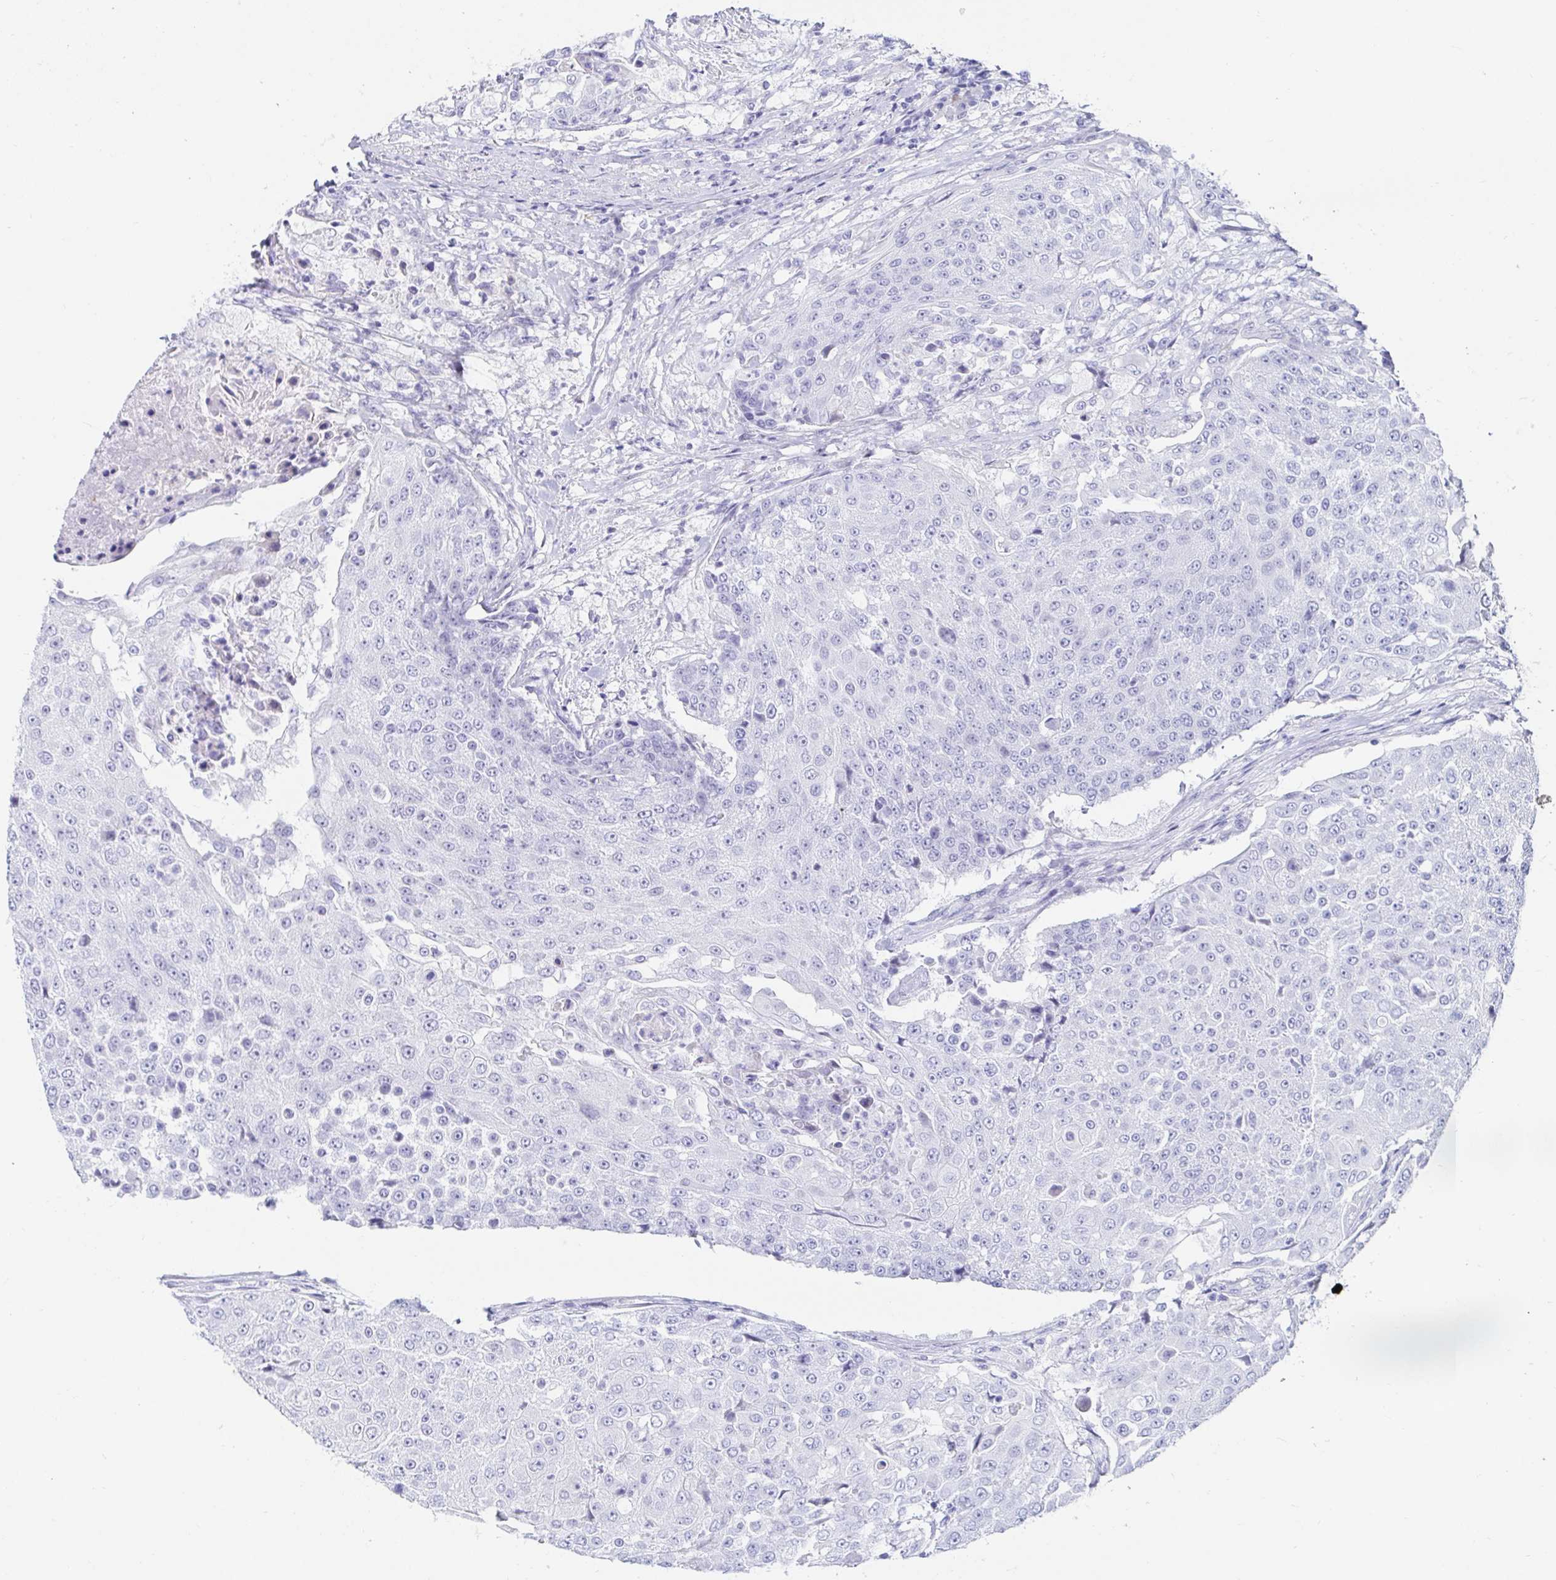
{"staining": {"intensity": "negative", "quantity": "none", "location": "none"}, "tissue": "urothelial cancer", "cell_type": "Tumor cells", "image_type": "cancer", "snomed": [{"axis": "morphology", "description": "Urothelial carcinoma, High grade"}, {"axis": "topography", "description": "Urinary bladder"}], "caption": "This is a micrograph of immunohistochemistry (IHC) staining of high-grade urothelial carcinoma, which shows no expression in tumor cells.", "gene": "C4orf17", "patient": {"sex": "female", "age": 63}}